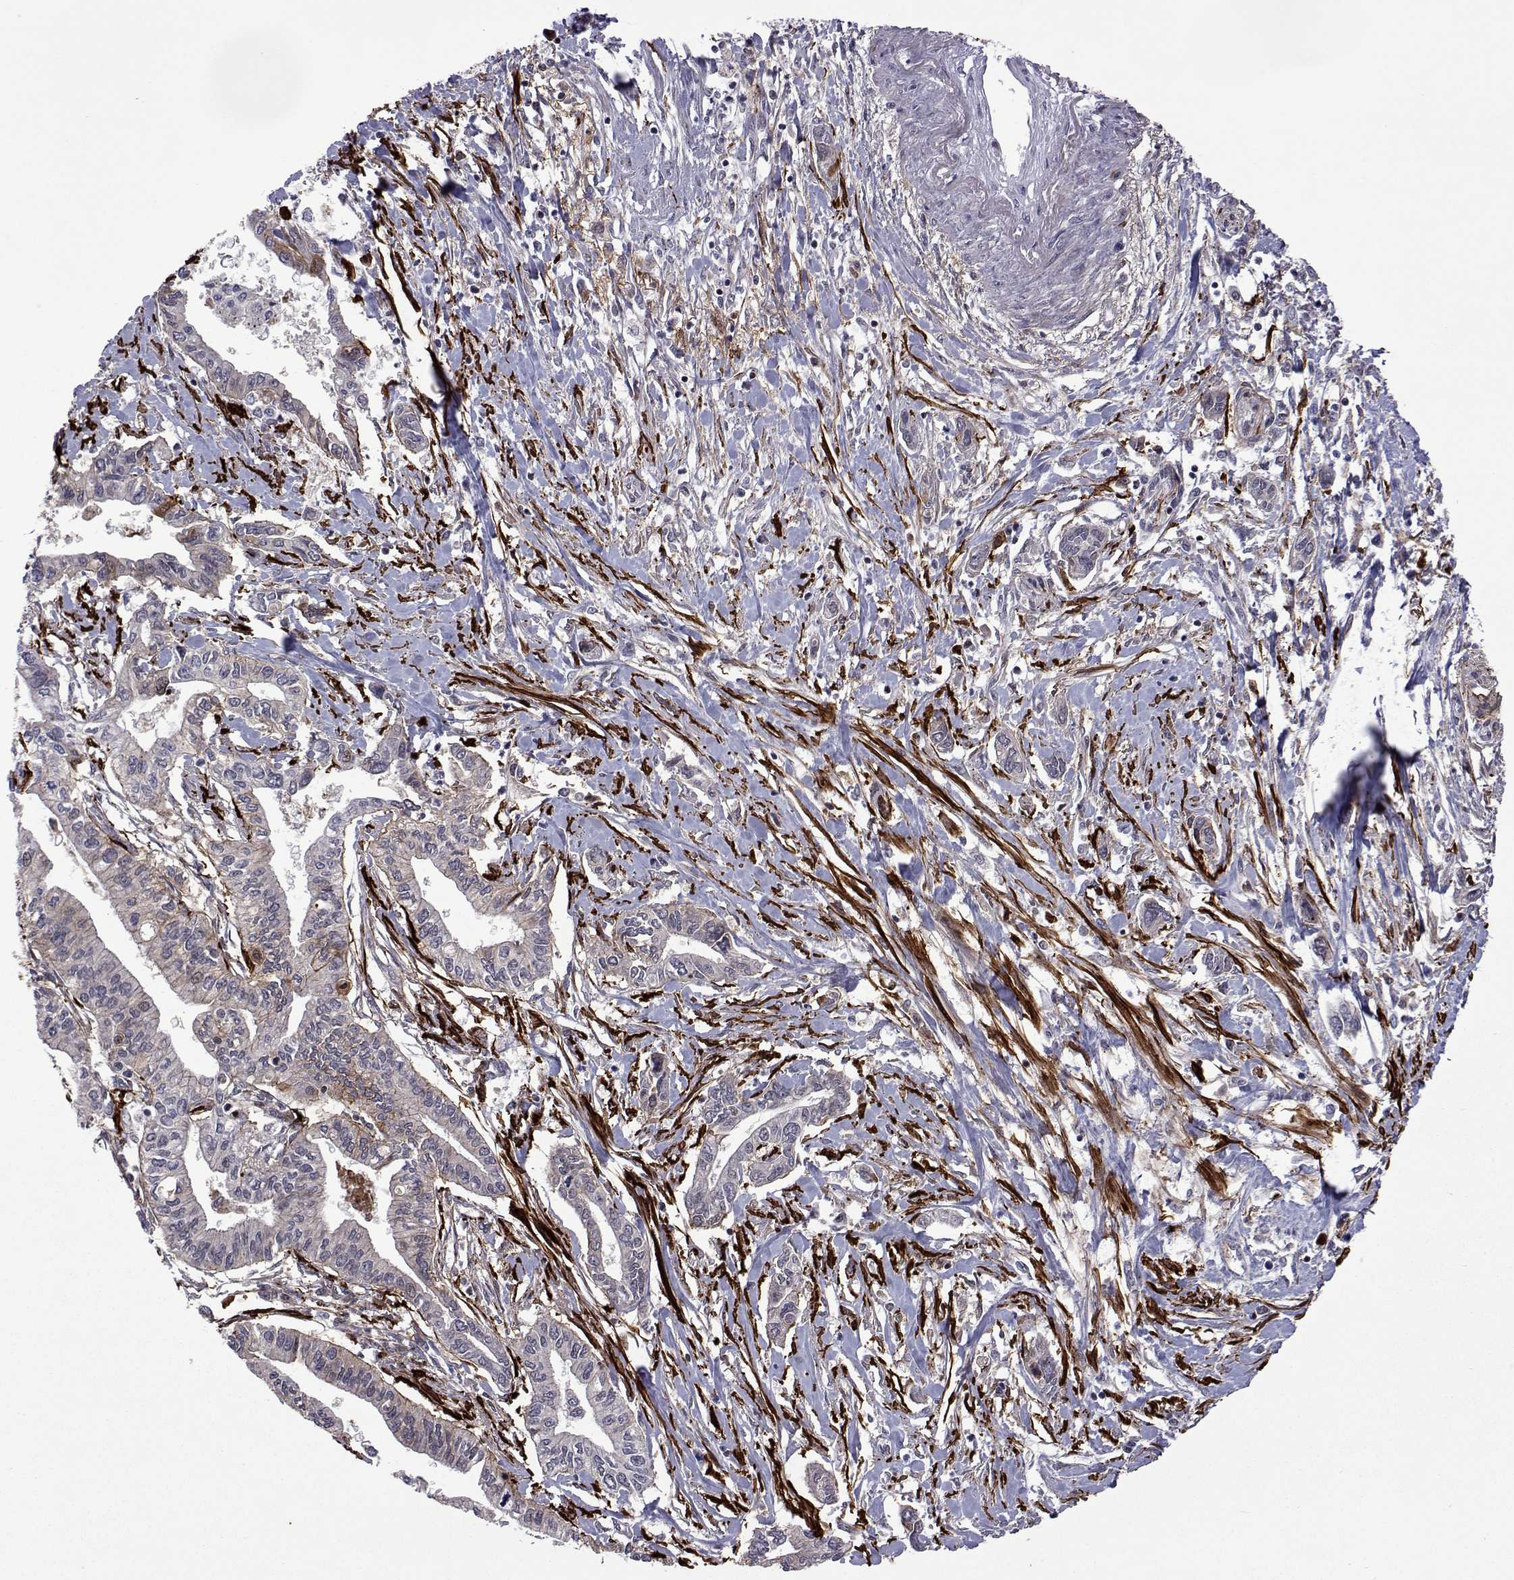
{"staining": {"intensity": "negative", "quantity": "none", "location": "none"}, "tissue": "pancreatic cancer", "cell_type": "Tumor cells", "image_type": "cancer", "snomed": [{"axis": "morphology", "description": "Adenocarcinoma, NOS"}, {"axis": "topography", "description": "Pancreas"}], "caption": "A histopathology image of human pancreatic cancer (adenocarcinoma) is negative for staining in tumor cells.", "gene": "EFCAB3", "patient": {"sex": "male", "age": 60}}